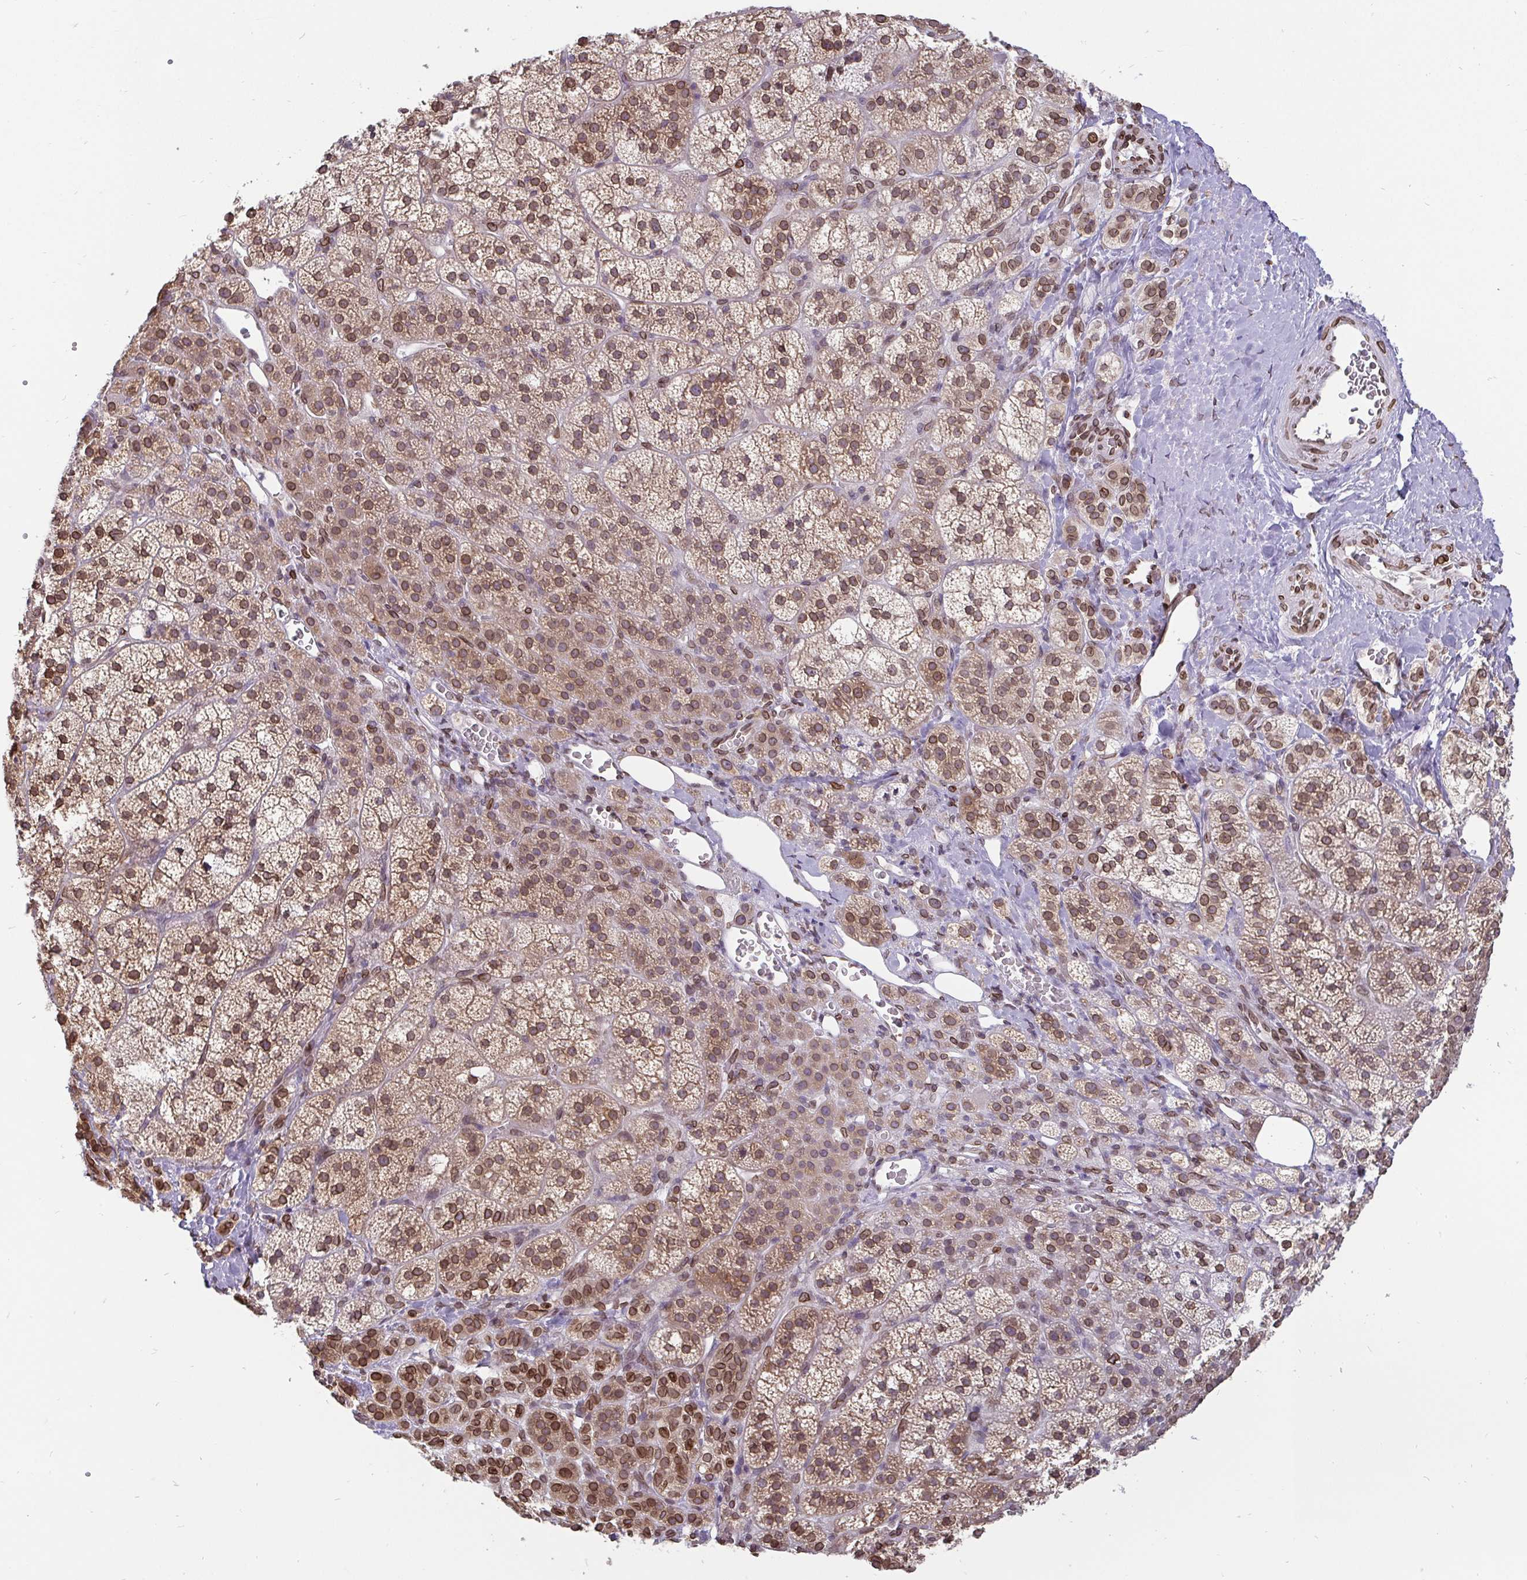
{"staining": {"intensity": "moderate", "quantity": ">75%", "location": "cytoplasmic/membranous,nuclear"}, "tissue": "adrenal gland", "cell_type": "Glandular cells", "image_type": "normal", "snomed": [{"axis": "morphology", "description": "Normal tissue, NOS"}, {"axis": "topography", "description": "Adrenal gland"}], "caption": "Glandular cells display medium levels of moderate cytoplasmic/membranous,nuclear staining in about >75% of cells in normal adrenal gland.", "gene": "EMD", "patient": {"sex": "female", "age": 60}}